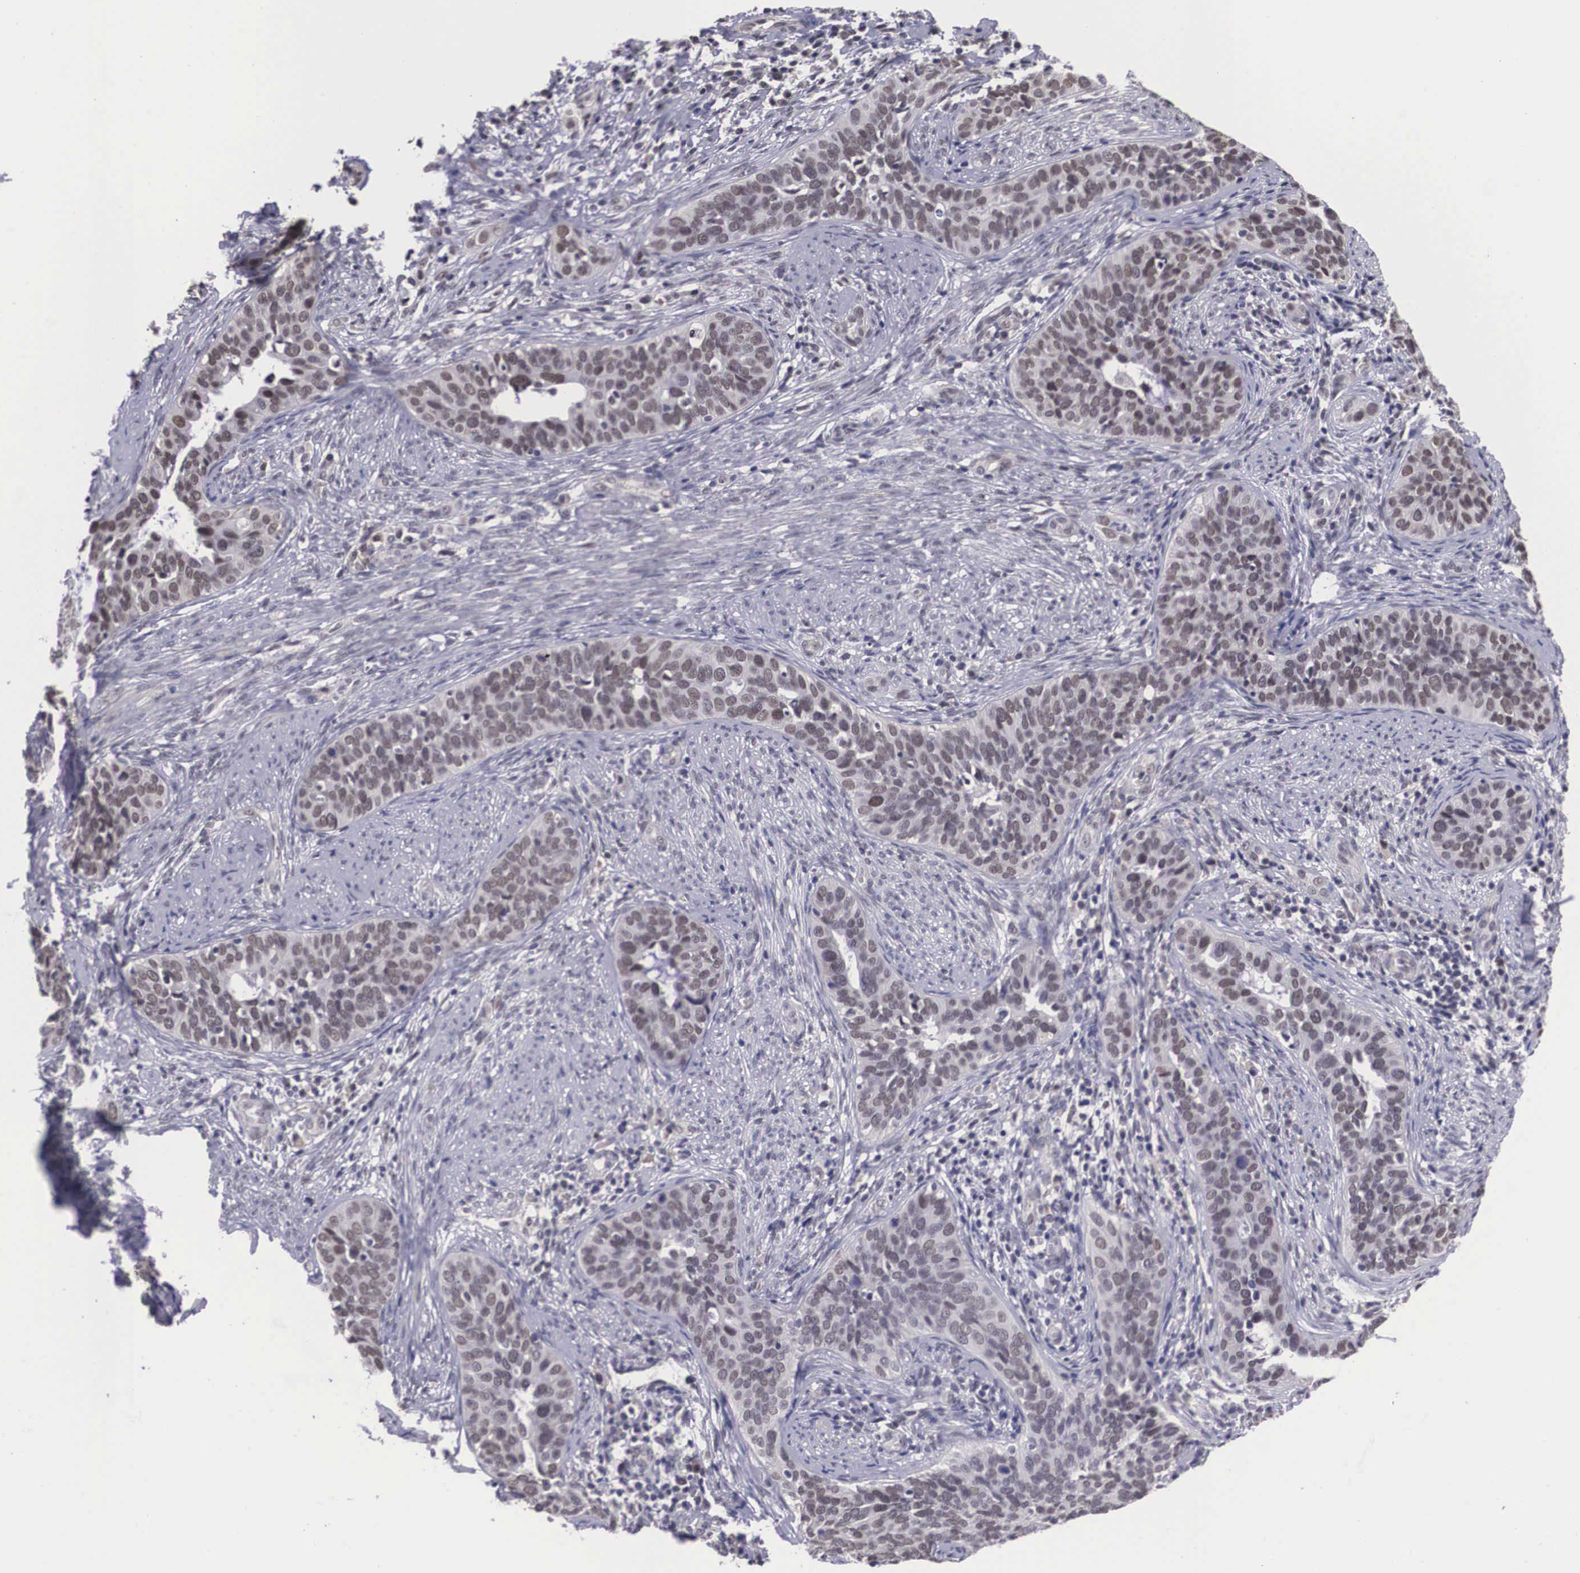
{"staining": {"intensity": "weak", "quantity": "25%-75%", "location": "nuclear"}, "tissue": "cervical cancer", "cell_type": "Tumor cells", "image_type": "cancer", "snomed": [{"axis": "morphology", "description": "Squamous cell carcinoma, NOS"}, {"axis": "topography", "description": "Cervix"}], "caption": "Immunohistochemical staining of cervical squamous cell carcinoma demonstrates low levels of weak nuclear protein positivity in approximately 25%-75% of tumor cells. The protein of interest is shown in brown color, while the nuclei are stained blue.", "gene": "ZNF275", "patient": {"sex": "female", "age": 31}}